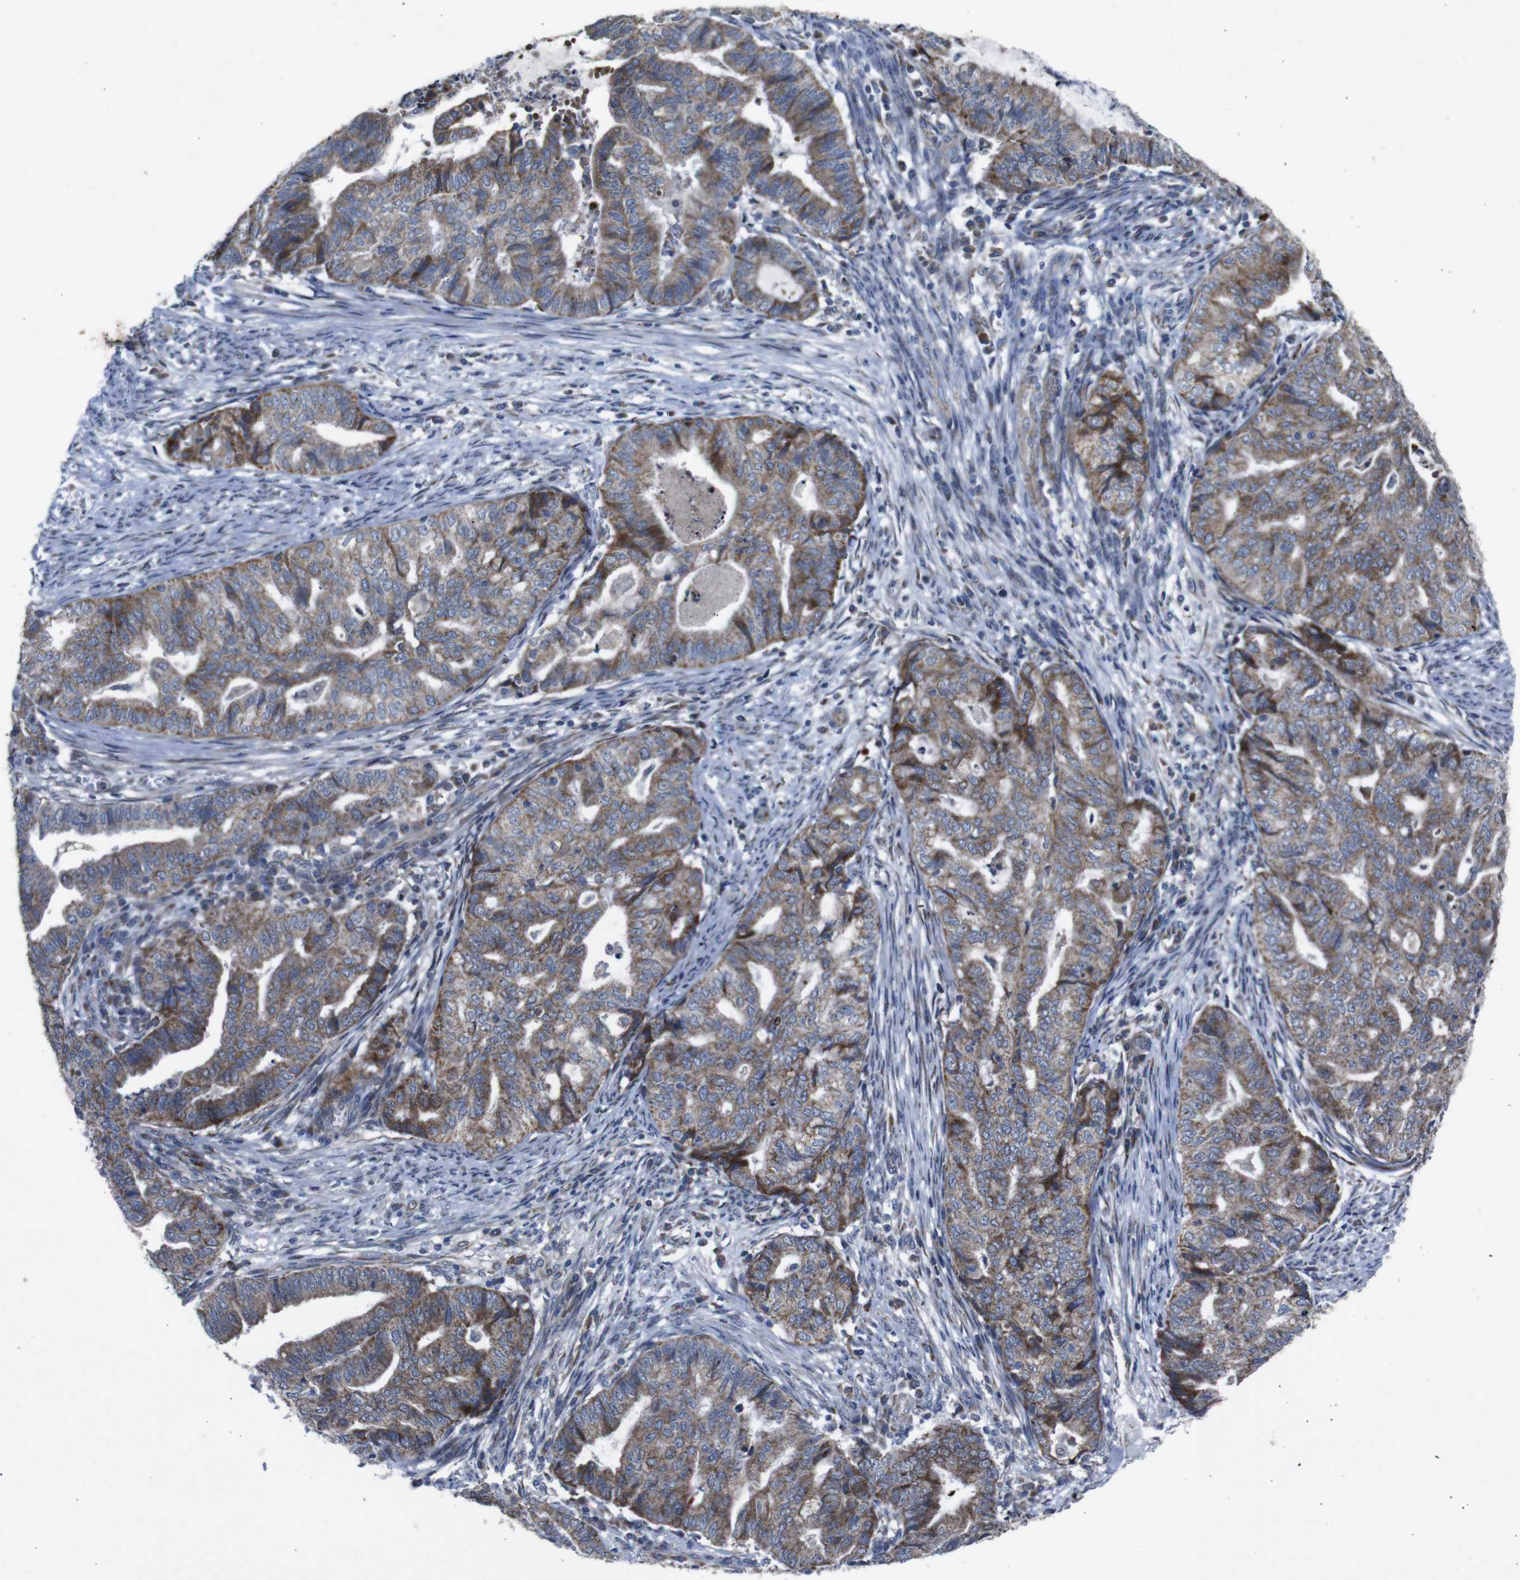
{"staining": {"intensity": "moderate", "quantity": "25%-75%", "location": "cytoplasmic/membranous"}, "tissue": "endometrial cancer", "cell_type": "Tumor cells", "image_type": "cancer", "snomed": [{"axis": "morphology", "description": "Adenocarcinoma, NOS"}, {"axis": "topography", "description": "Endometrium"}], "caption": "IHC (DAB (3,3'-diaminobenzidine)) staining of human endometrial adenocarcinoma reveals moderate cytoplasmic/membranous protein positivity in about 25%-75% of tumor cells.", "gene": "CHST10", "patient": {"sex": "female", "age": 79}}